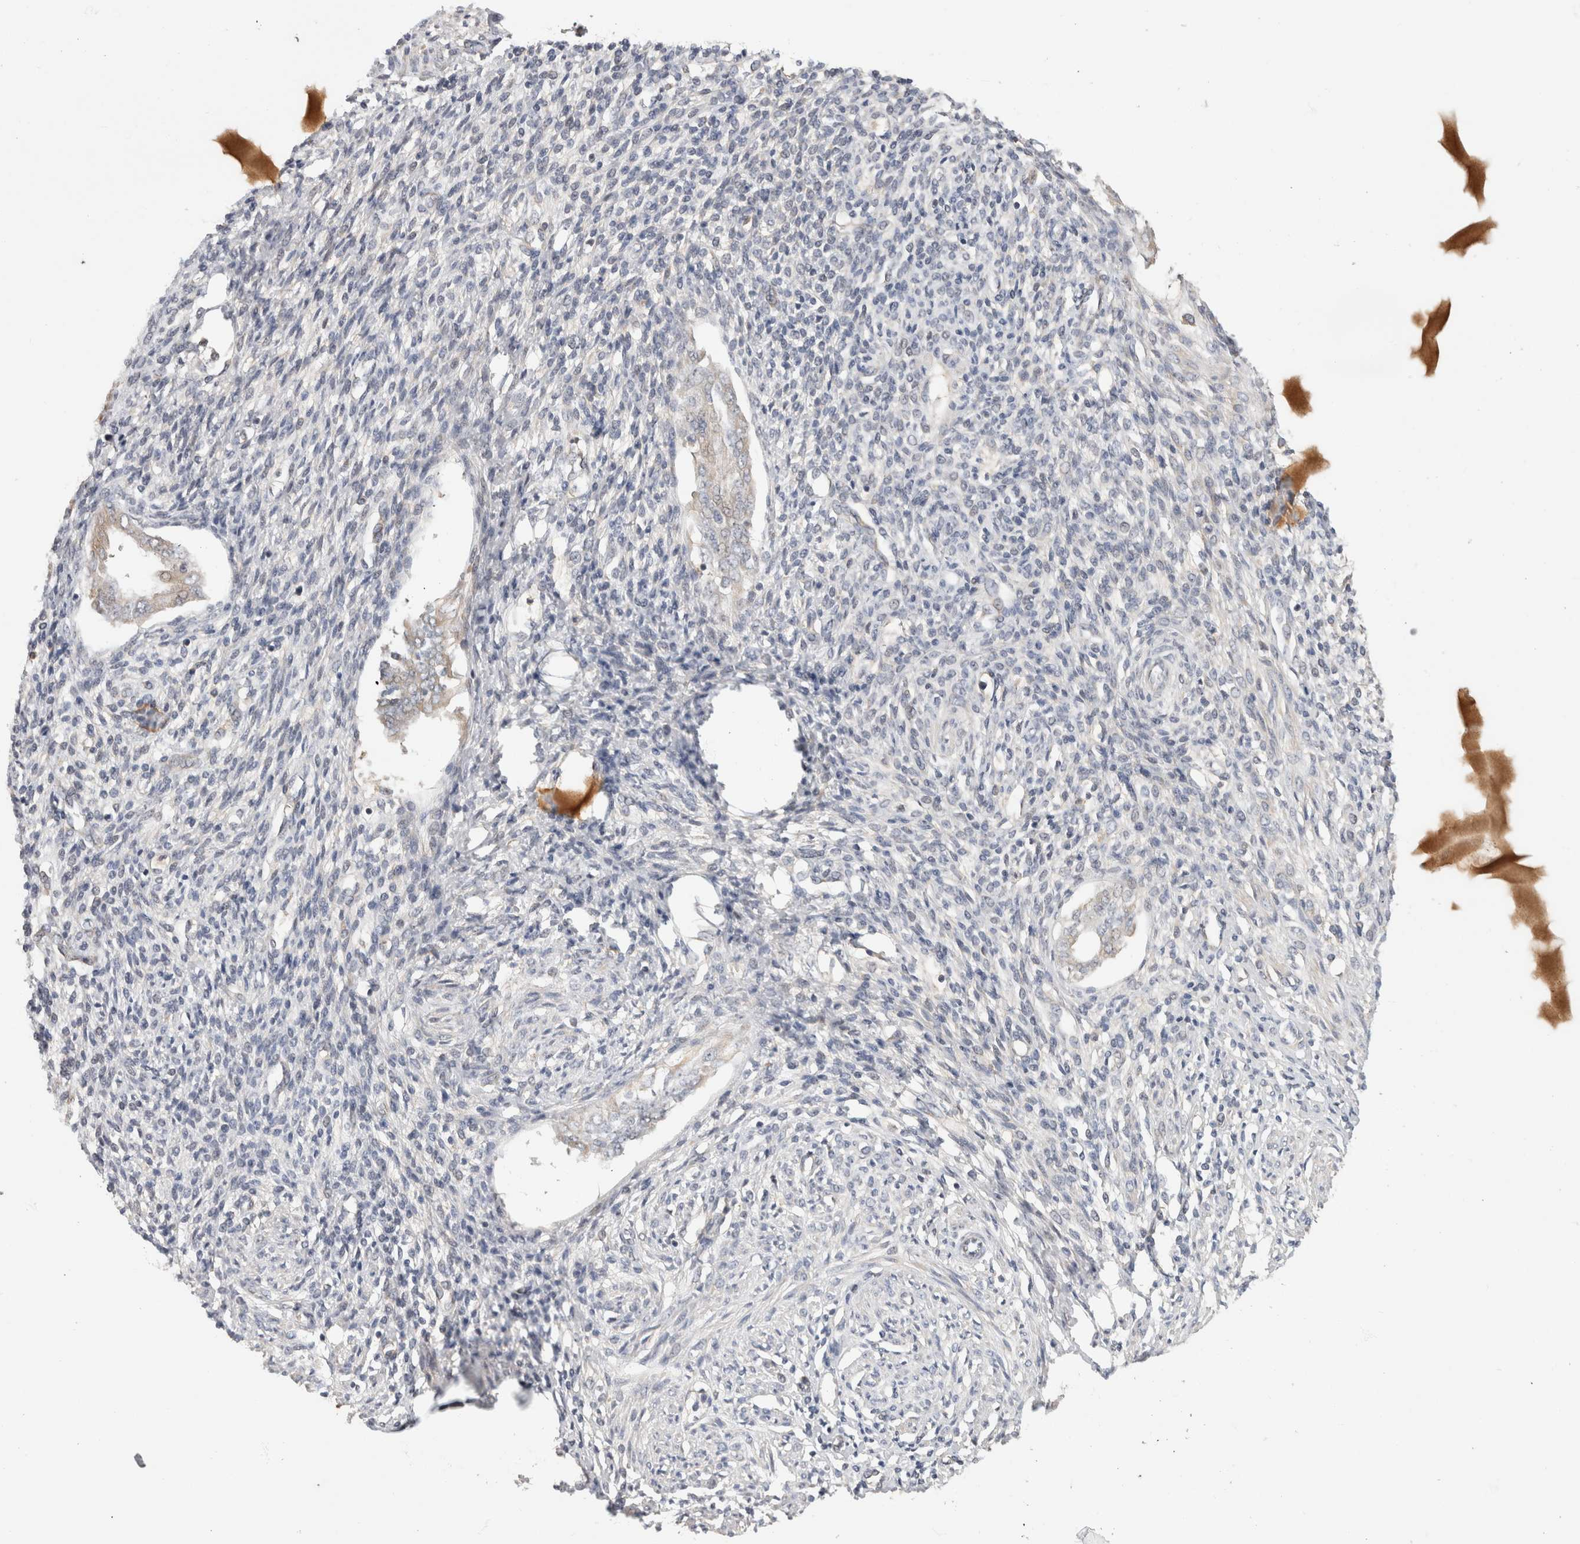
{"staining": {"intensity": "weak", "quantity": "<25%", "location": "cytoplasmic/membranous"}, "tissue": "endometrium", "cell_type": "Cells in endometrial stroma", "image_type": "normal", "snomed": [{"axis": "morphology", "description": "Normal tissue, NOS"}, {"axis": "topography", "description": "Endometrium"}], "caption": "DAB (3,3'-diaminobenzidine) immunohistochemical staining of unremarkable endometrium exhibits no significant positivity in cells in endometrial stroma. (Stains: DAB (3,3'-diaminobenzidine) immunohistochemistry with hematoxylin counter stain, Microscopy: brightfield microscopy at high magnification).", "gene": "PGM1", "patient": {"sex": "female", "age": 66}}